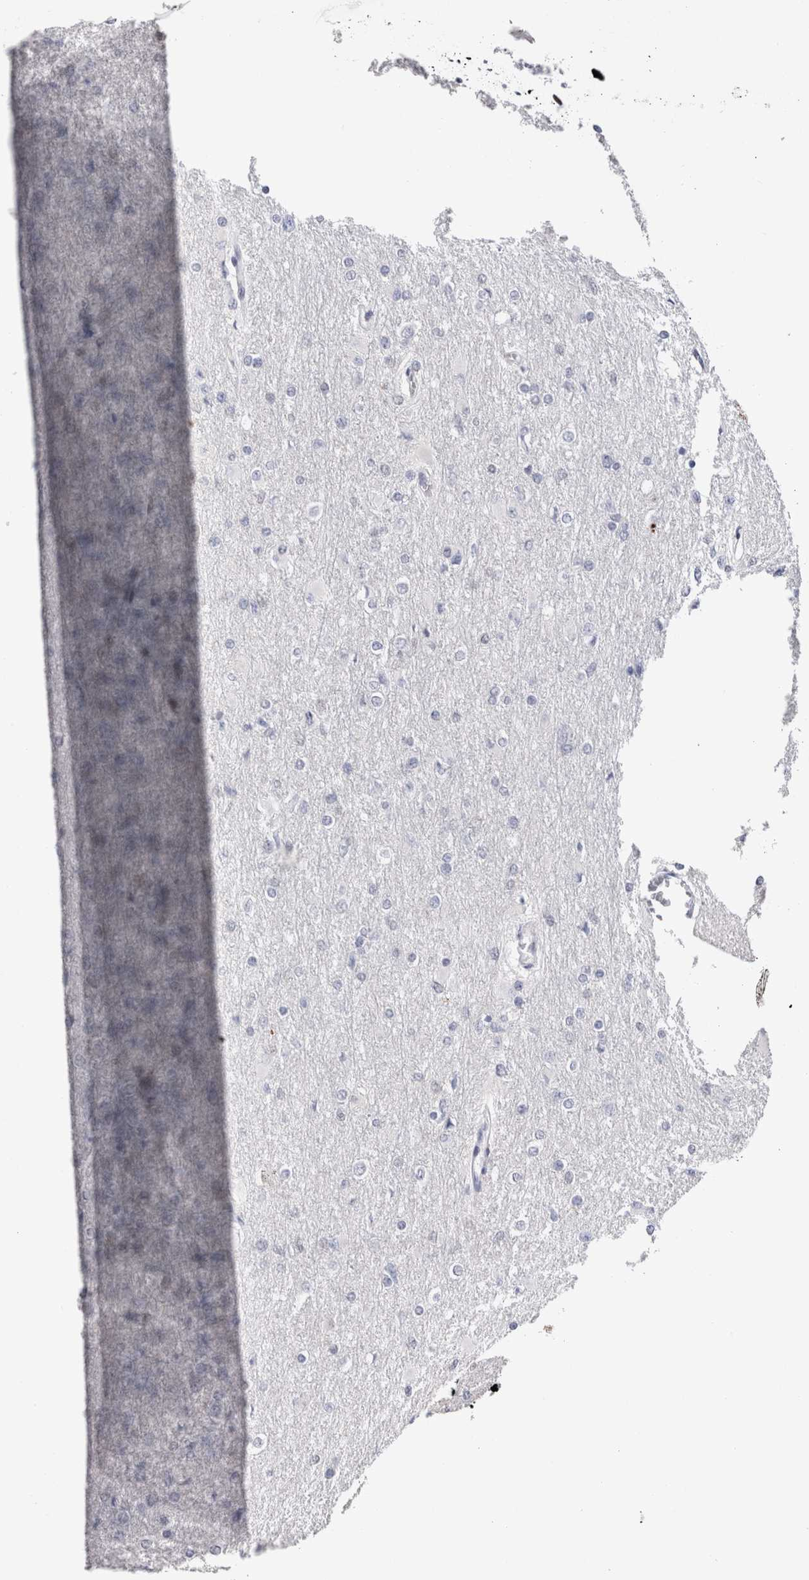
{"staining": {"intensity": "negative", "quantity": "none", "location": "none"}, "tissue": "glioma", "cell_type": "Tumor cells", "image_type": "cancer", "snomed": [{"axis": "morphology", "description": "Glioma, malignant, High grade"}, {"axis": "topography", "description": "Cerebral cortex"}], "caption": "The photomicrograph displays no staining of tumor cells in glioma. (Stains: DAB (3,3'-diaminobenzidine) immunohistochemistry (IHC) with hematoxylin counter stain, Microscopy: brightfield microscopy at high magnification).", "gene": "RBM6", "patient": {"sex": "female", "age": 36}}